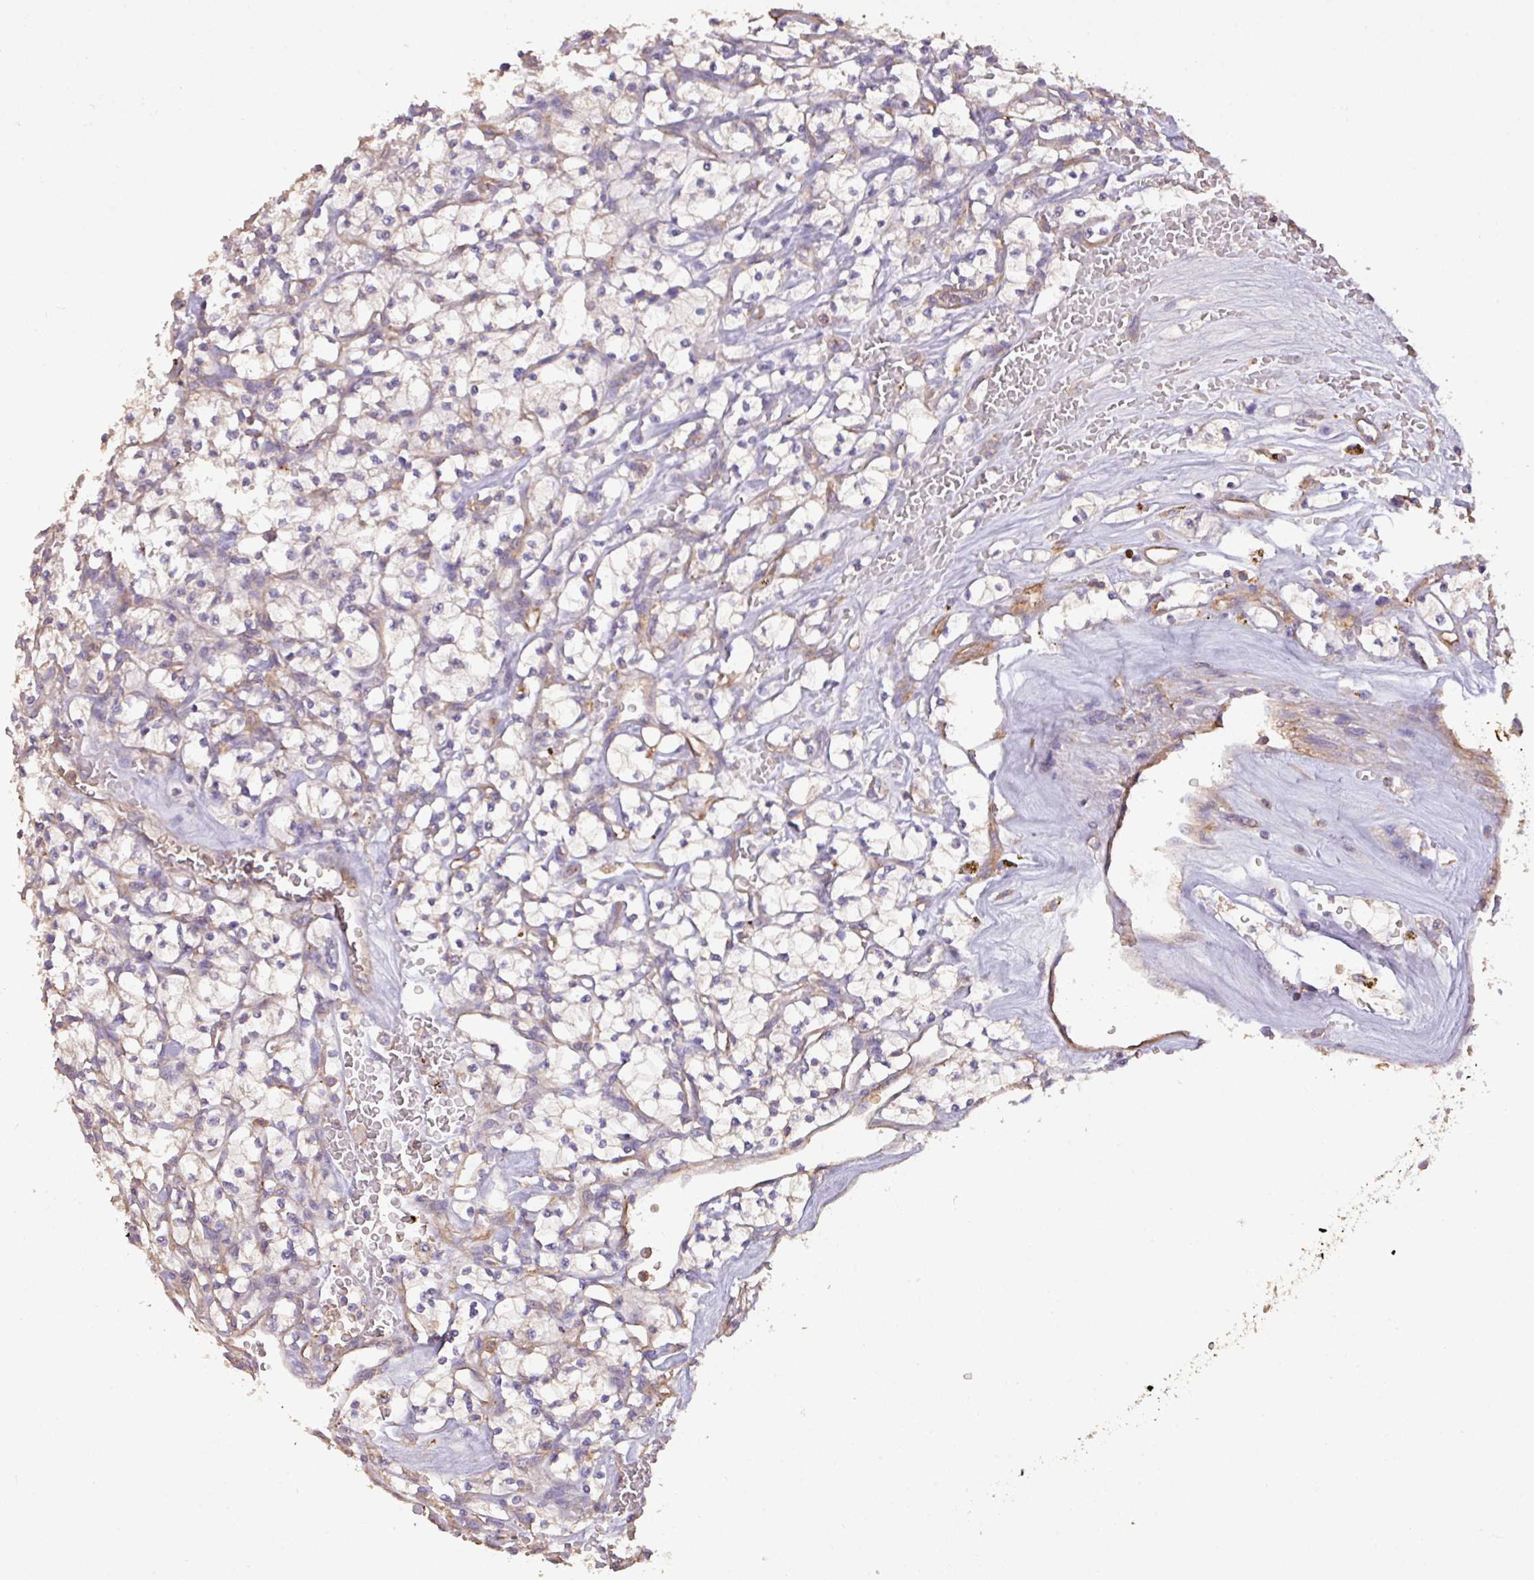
{"staining": {"intensity": "negative", "quantity": "none", "location": "none"}, "tissue": "renal cancer", "cell_type": "Tumor cells", "image_type": "cancer", "snomed": [{"axis": "morphology", "description": "Adenocarcinoma, NOS"}, {"axis": "topography", "description": "Kidney"}], "caption": "High power microscopy photomicrograph of an immunohistochemistry micrograph of adenocarcinoma (renal), revealing no significant positivity in tumor cells. (Brightfield microscopy of DAB (3,3'-diaminobenzidine) immunohistochemistry (IHC) at high magnification).", "gene": "CALML4", "patient": {"sex": "female", "age": 64}}